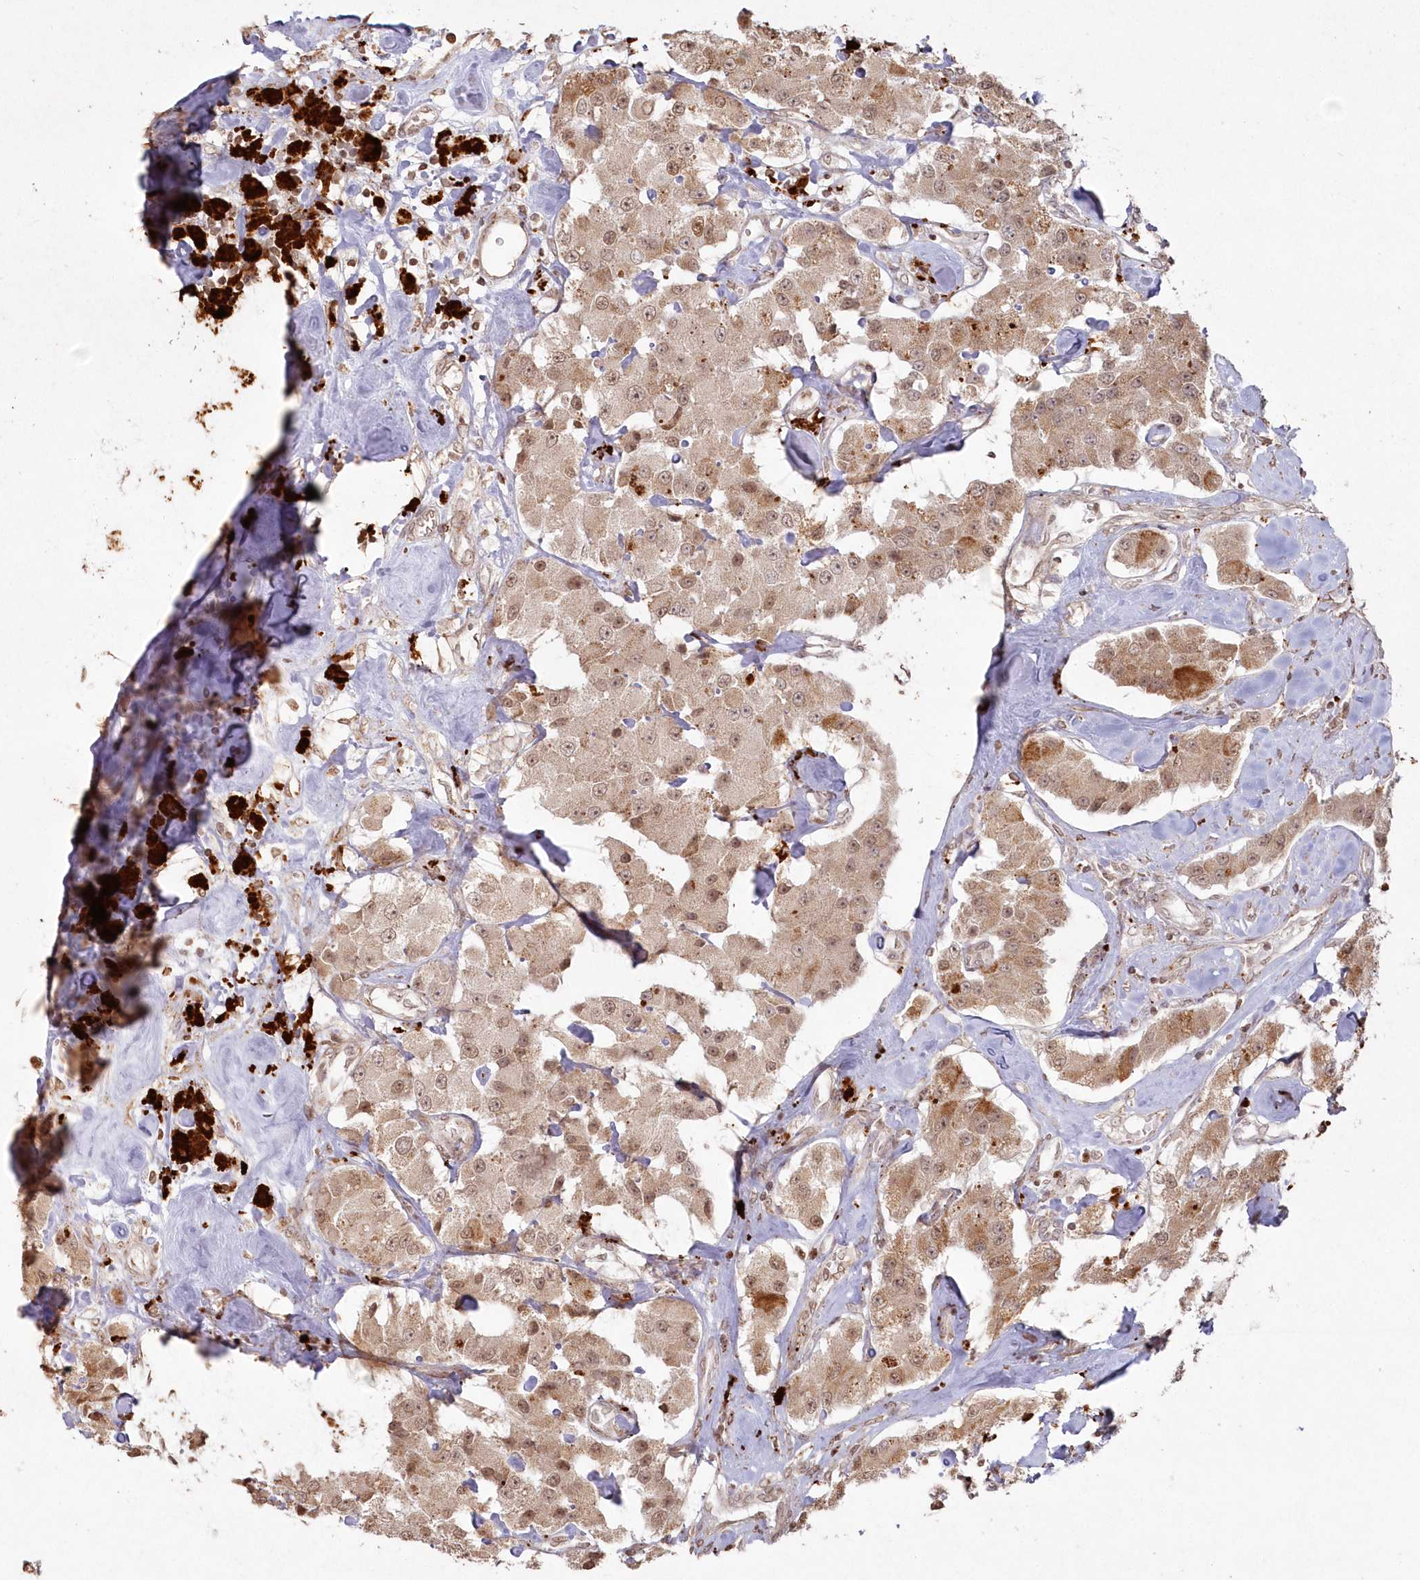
{"staining": {"intensity": "weak", "quantity": ">75%", "location": "cytoplasmic/membranous,nuclear"}, "tissue": "carcinoid", "cell_type": "Tumor cells", "image_type": "cancer", "snomed": [{"axis": "morphology", "description": "Carcinoid, malignant, NOS"}, {"axis": "topography", "description": "Pancreas"}], "caption": "Carcinoid tissue shows weak cytoplasmic/membranous and nuclear staining in approximately >75% of tumor cells, visualized by immunohistochemistry.", "gene": "ARSB", "patient": {"sex": "male", "age": 41}}